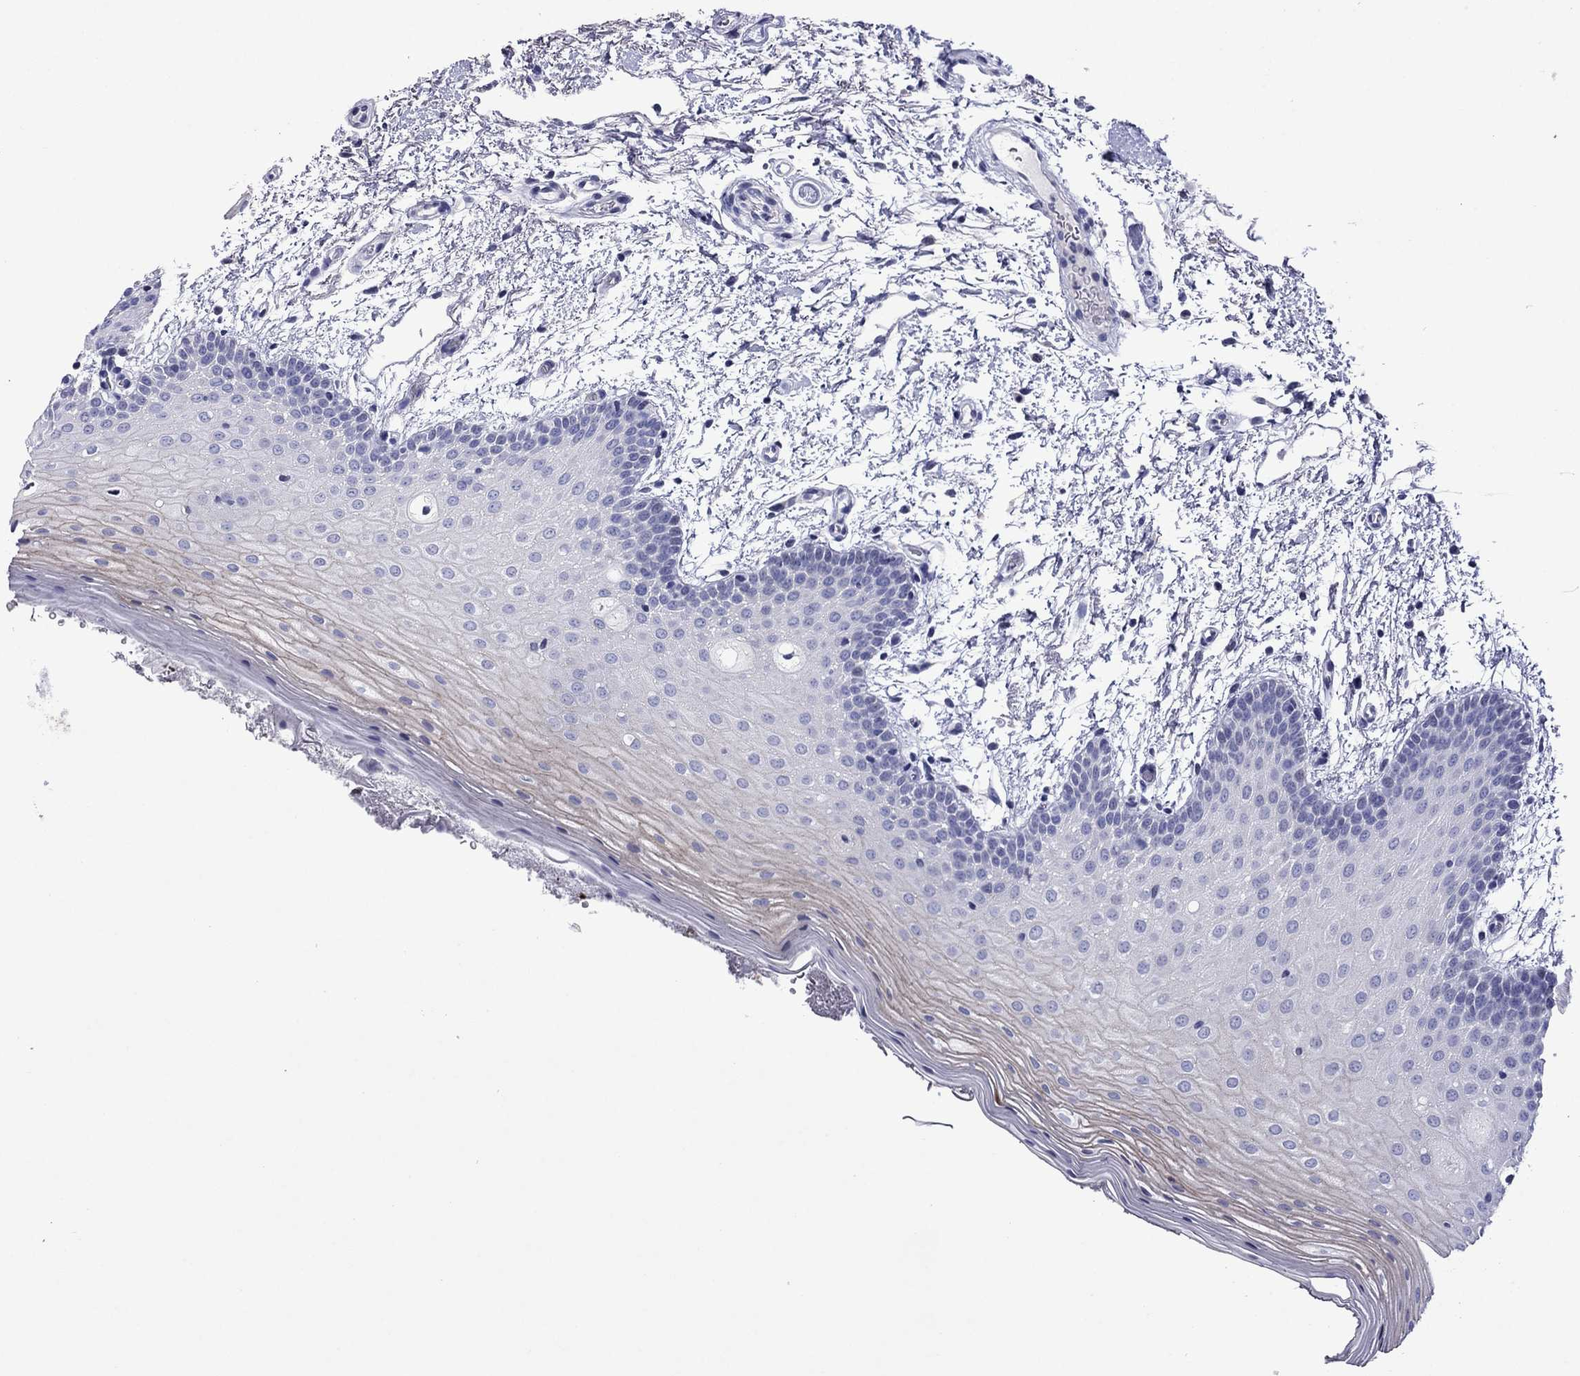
{"staining": {"intensity": "weak", "quantity": "<25%", "location": "cytoplasmic/membranous"}, "tissue": "oral mucosa", "cell_type": "Squamous epithelial cells", "image_type": "normal", "snomed": [{"axis": "morphology", "description": "Normal tissue, NOS"}, {"axis": "topography", "description": "Oral tissue"}, {"axis": "topography", "description": "Tounge, NOS"}], "caption": "This is an immunohistochemistry (IHC) micrograph of unremarkable oral mucosa. There is no positivity in squamous epithelial cells.", "gene": "PIWIL1", "patient": {"sex": "female", "age": 86}}